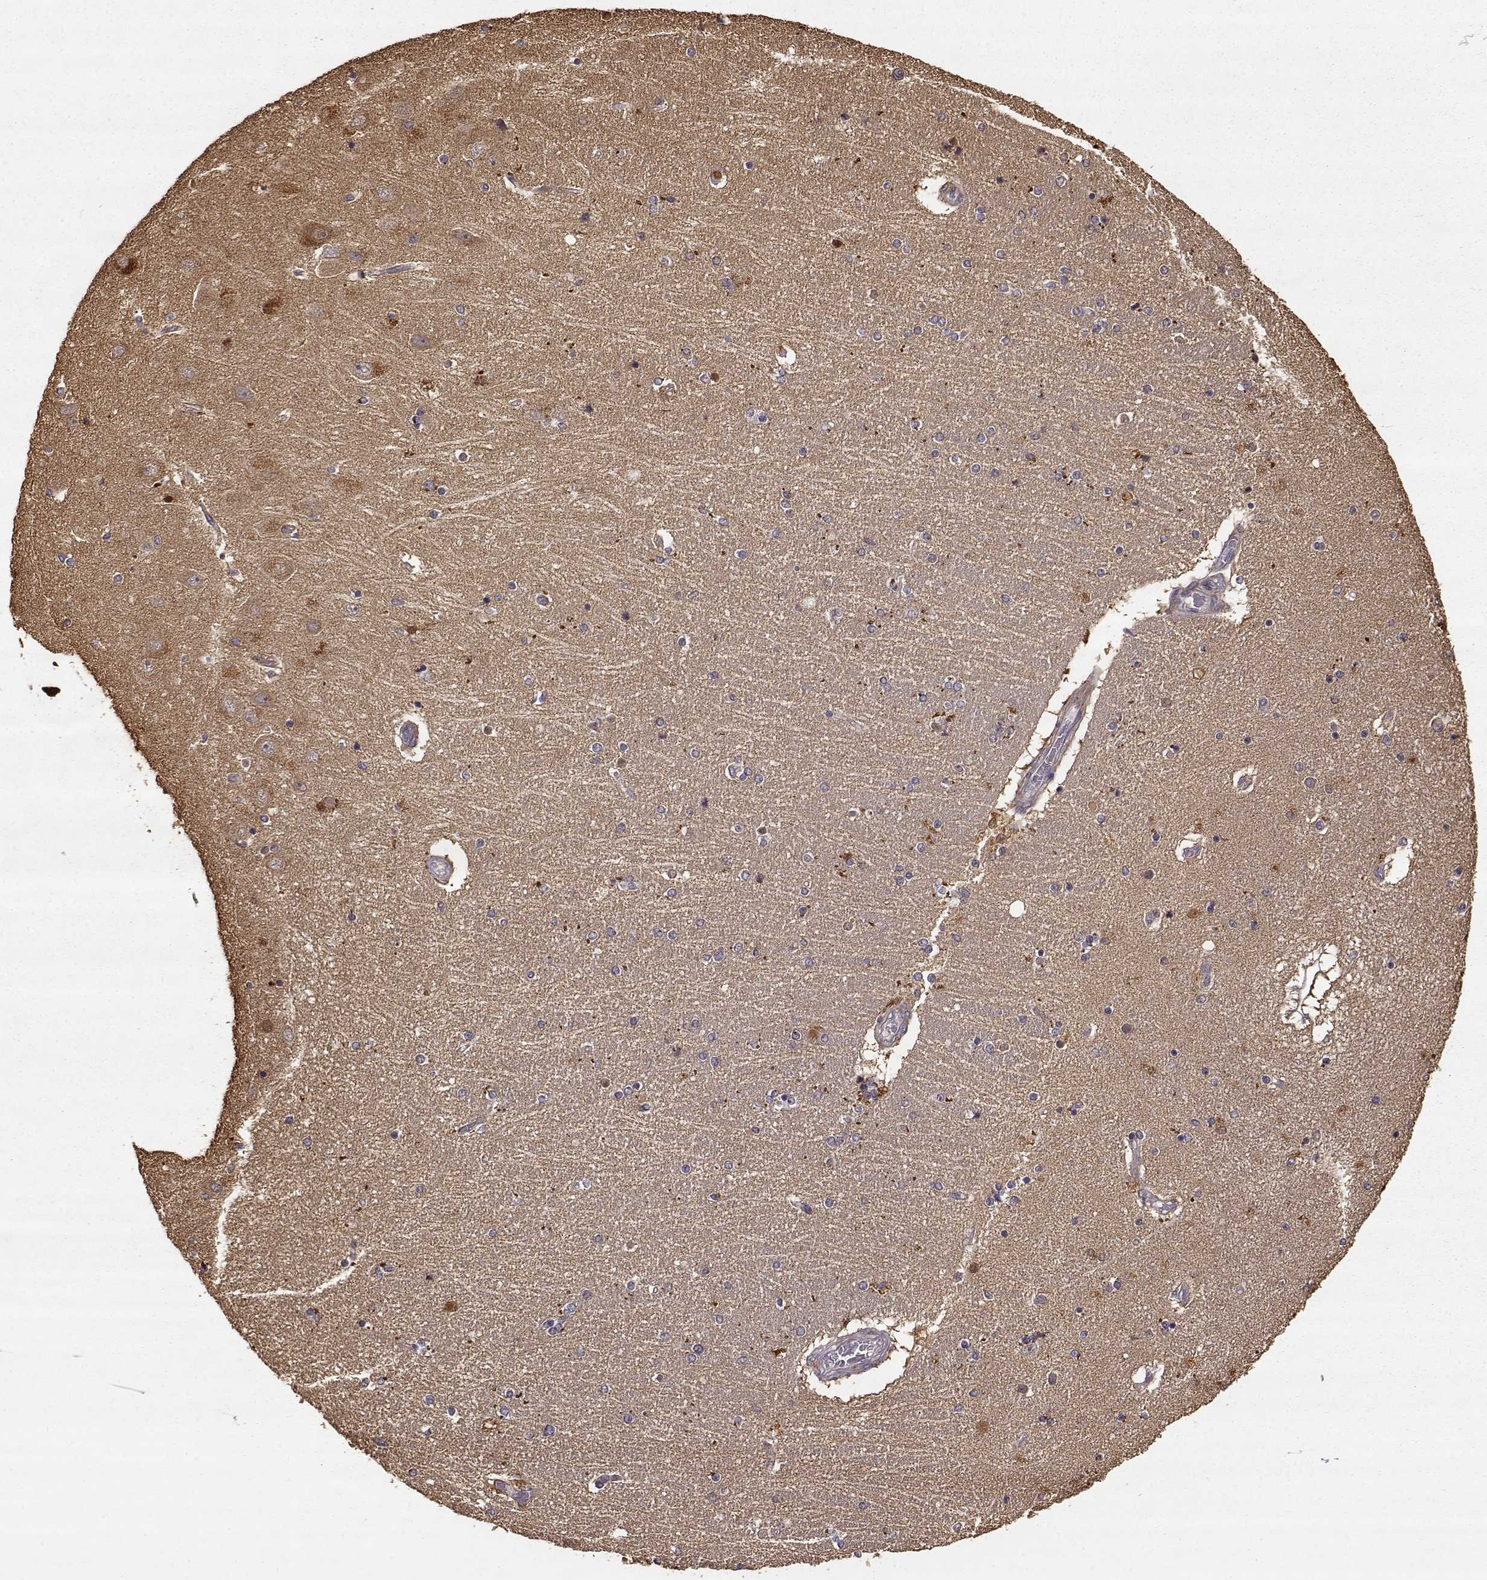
{"staining": {"intensity": "weak", "quantity": "<25%", "location": "cytoplasmic/membranous"}, "tissue": "hippocampus", "cell_type": "Glial cells", "image_type": "normal", "snomed": [{"axis": "morphology", "description": "Normal tissue, NOS"}, {"axis": "topography", "description": "Hippocampus"}], "caption": "A high-resolution micrograph shows IHC staining of normal hippocampus, which exhibits no significant expression in glial cells.", "gene": "CRIM1", "patient": {"sex": "female", "age": 54}}